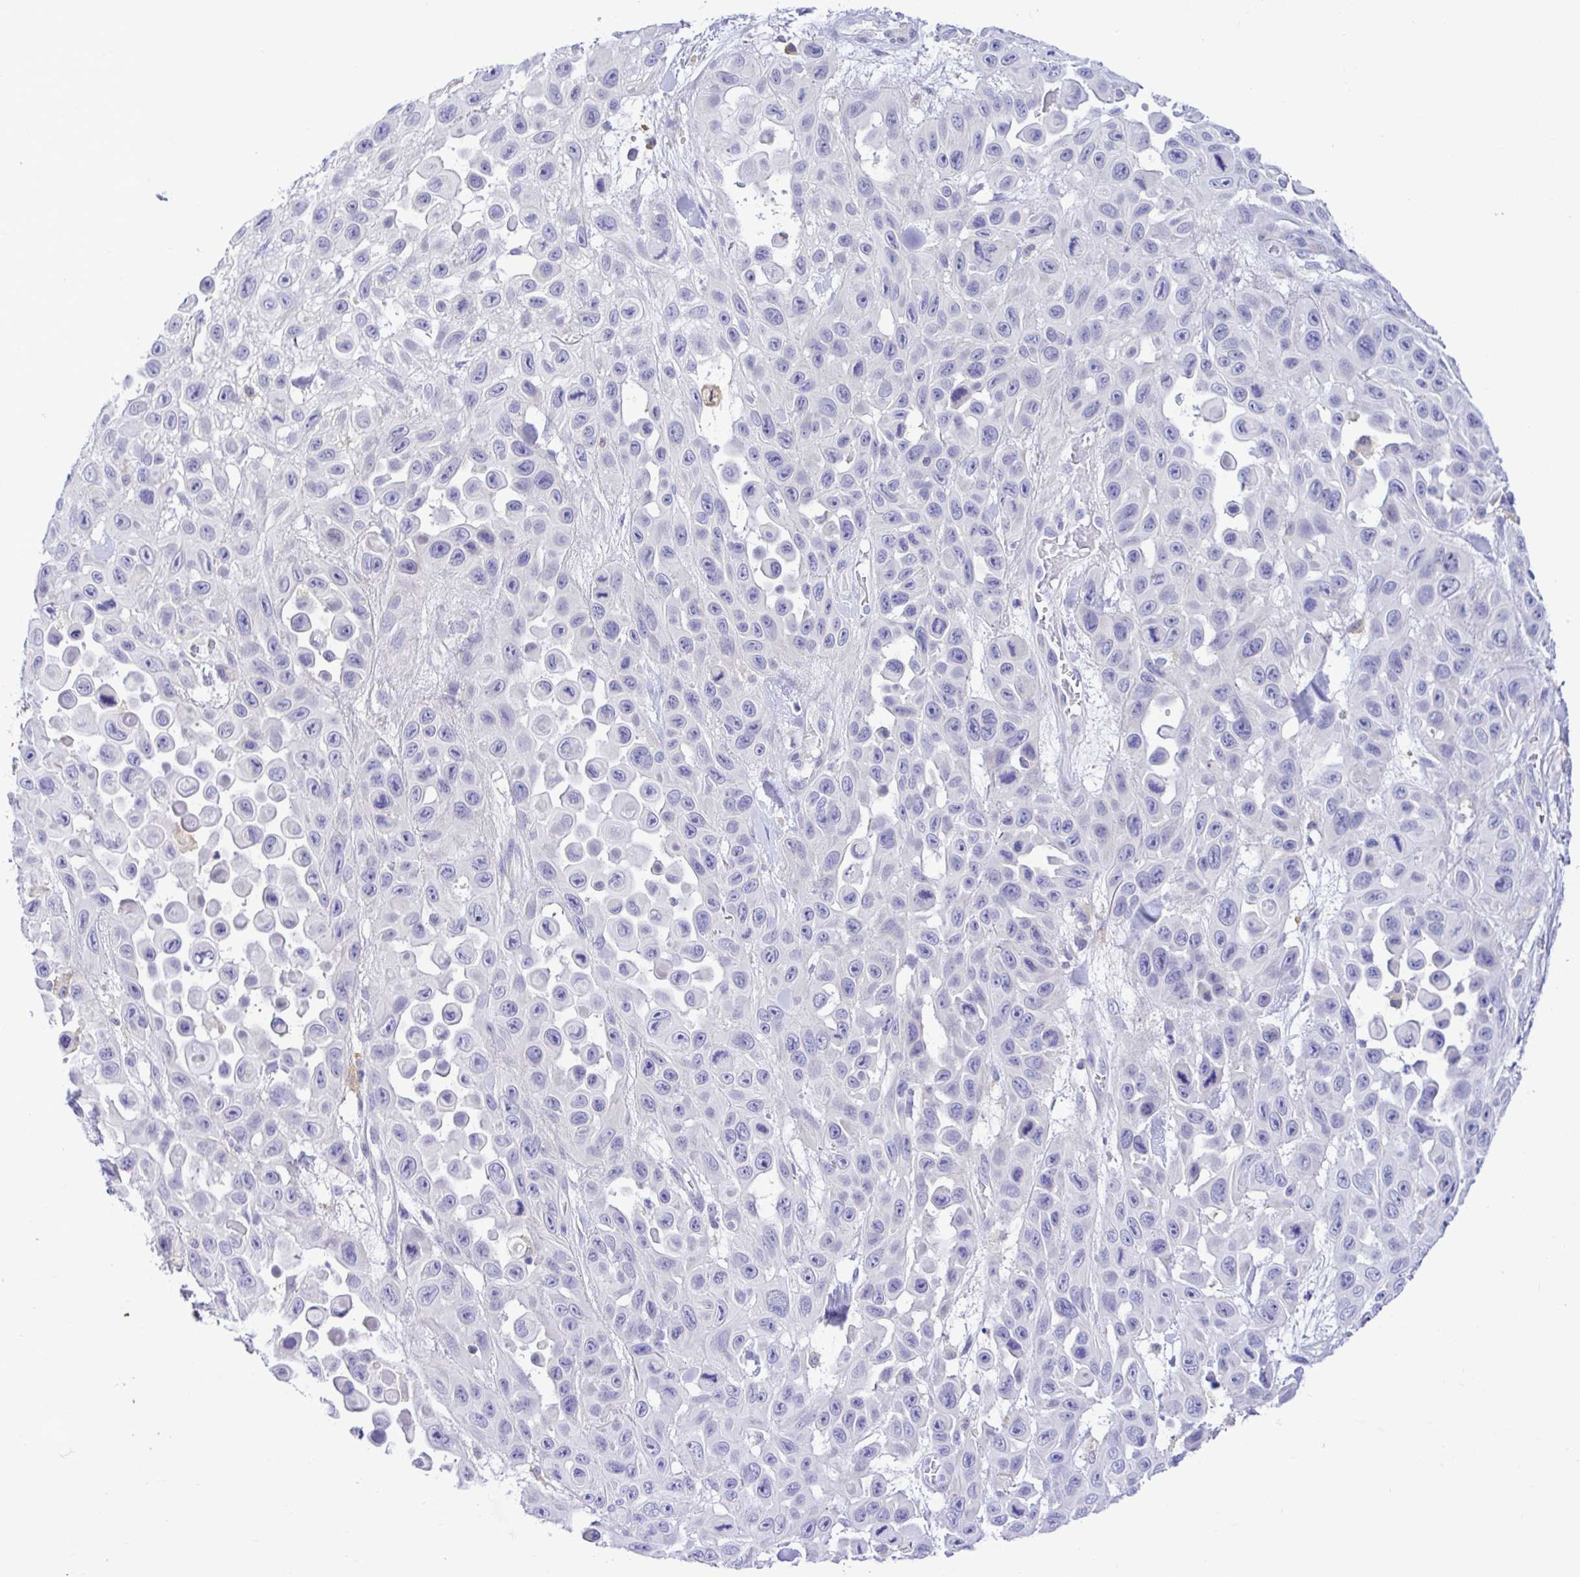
{"staining": {"intensity": "negative", "quantity": "none", "location": "none"}, "tissue": "skin cancer", "cell_type": "Tumor cells", "image_type": "cancer", "snomed": [{"axis": "morphology", "description": "Squamous cell carcinoma, NOS"}, {"axis": "topography", "description": "Skin"}], "caption": "Tumor cells show no significant expression in skin cancer (squamous cell carcinoma).", "gene": "BACE2", "patient": {"sex": "male", "age": 81}}